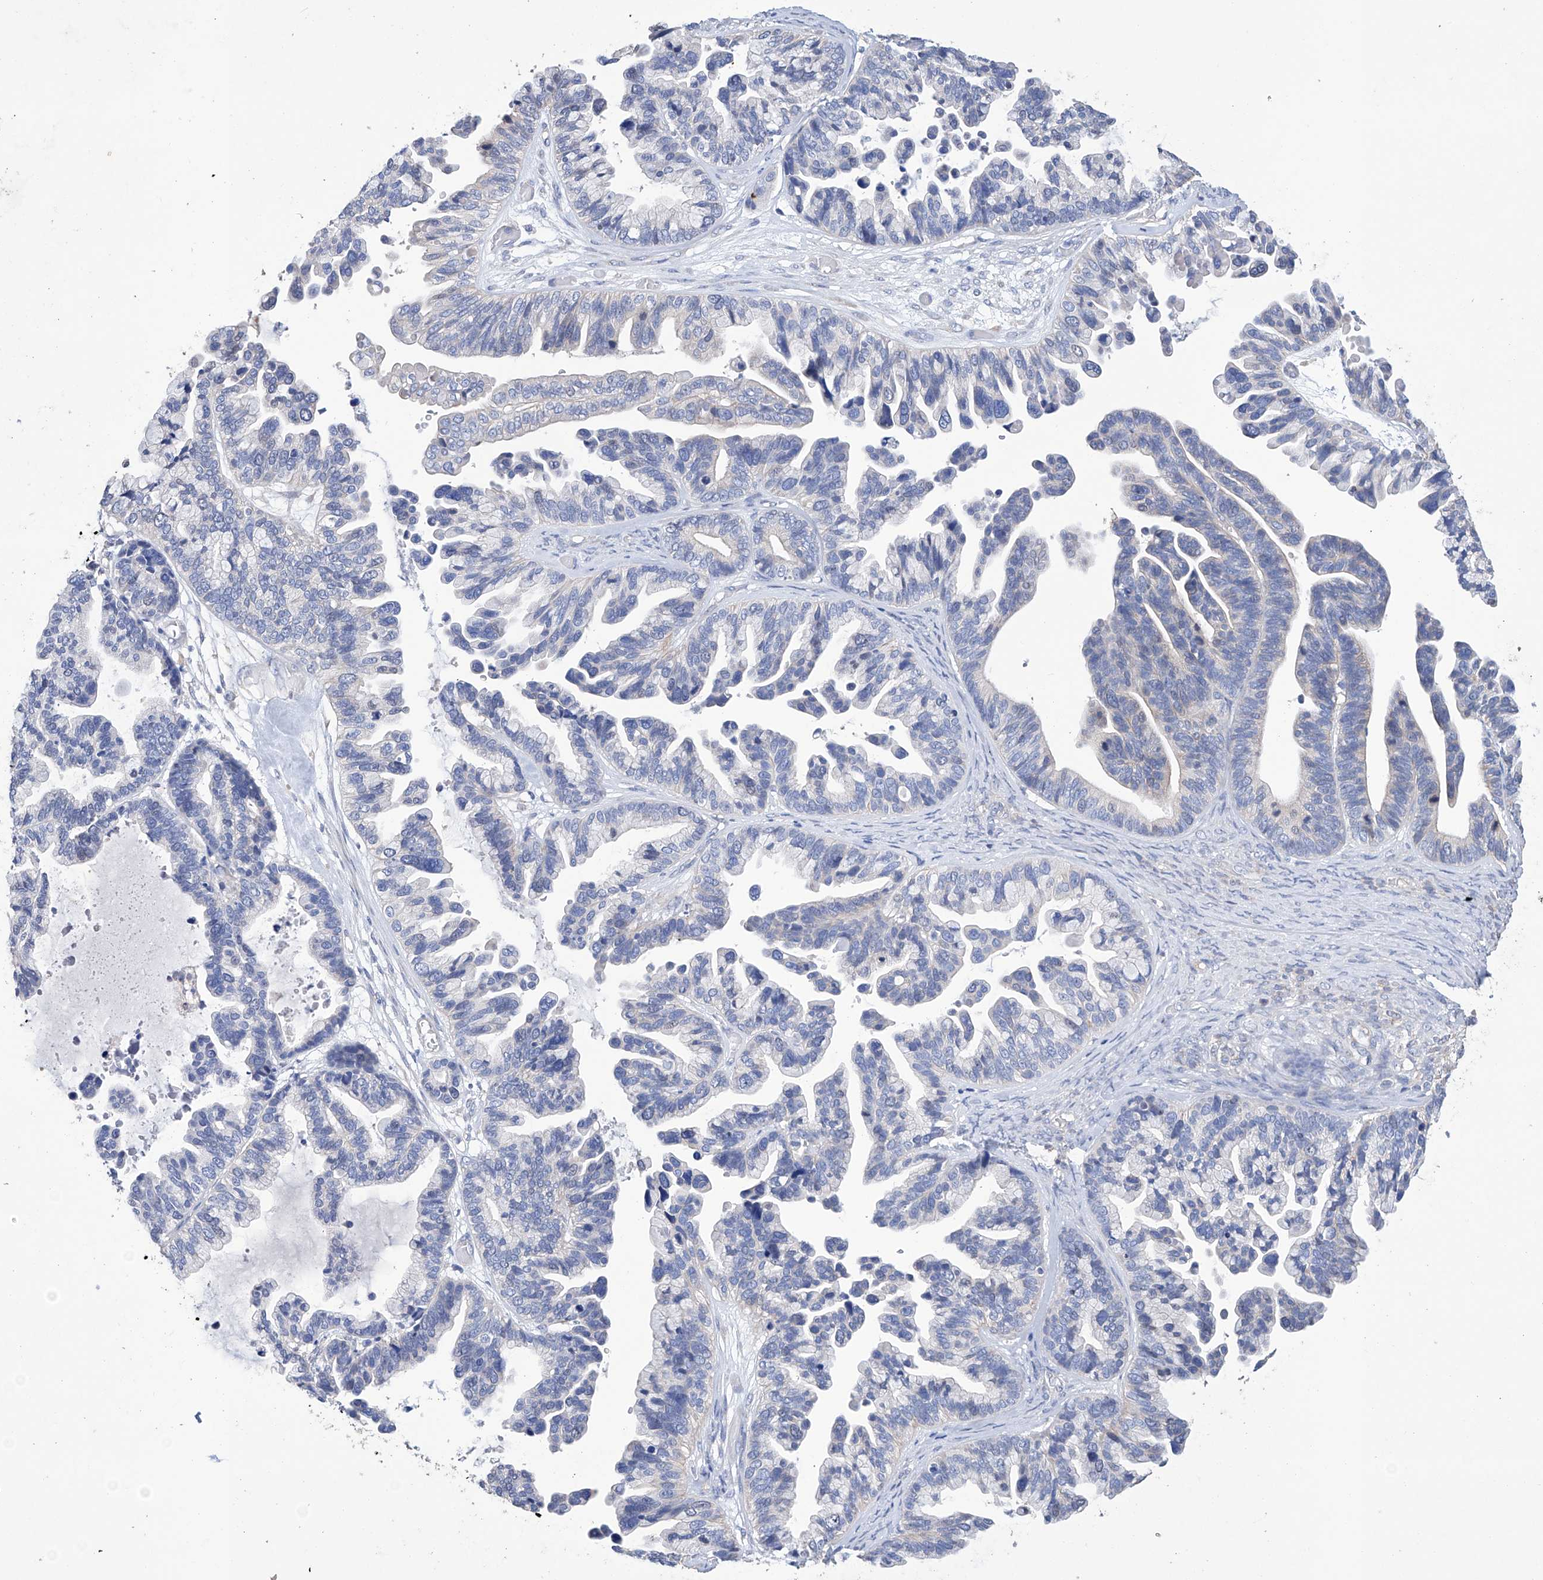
{"staining": {"intensity": "negative", "quantity": "none", "location": "none"}, "tissue": "ovarian cancer", "cell_type": "Tumor cells", "image_type": "cancer", "snomed": [{"axis": "morphology", "description": "Cystadenocarcinoma, serous, NOS"}, {"axis": "topography", "description": "Ovary"}], "caption": "A high-resolution micrograph shows immunohistochemistry (IHC) staining of ovarian serous cystadenocarcinoma, which exhibits no significant positivity in tumor cells.", "gene": "AFG1L", "patient": {"sex": "female", "age": 56}}